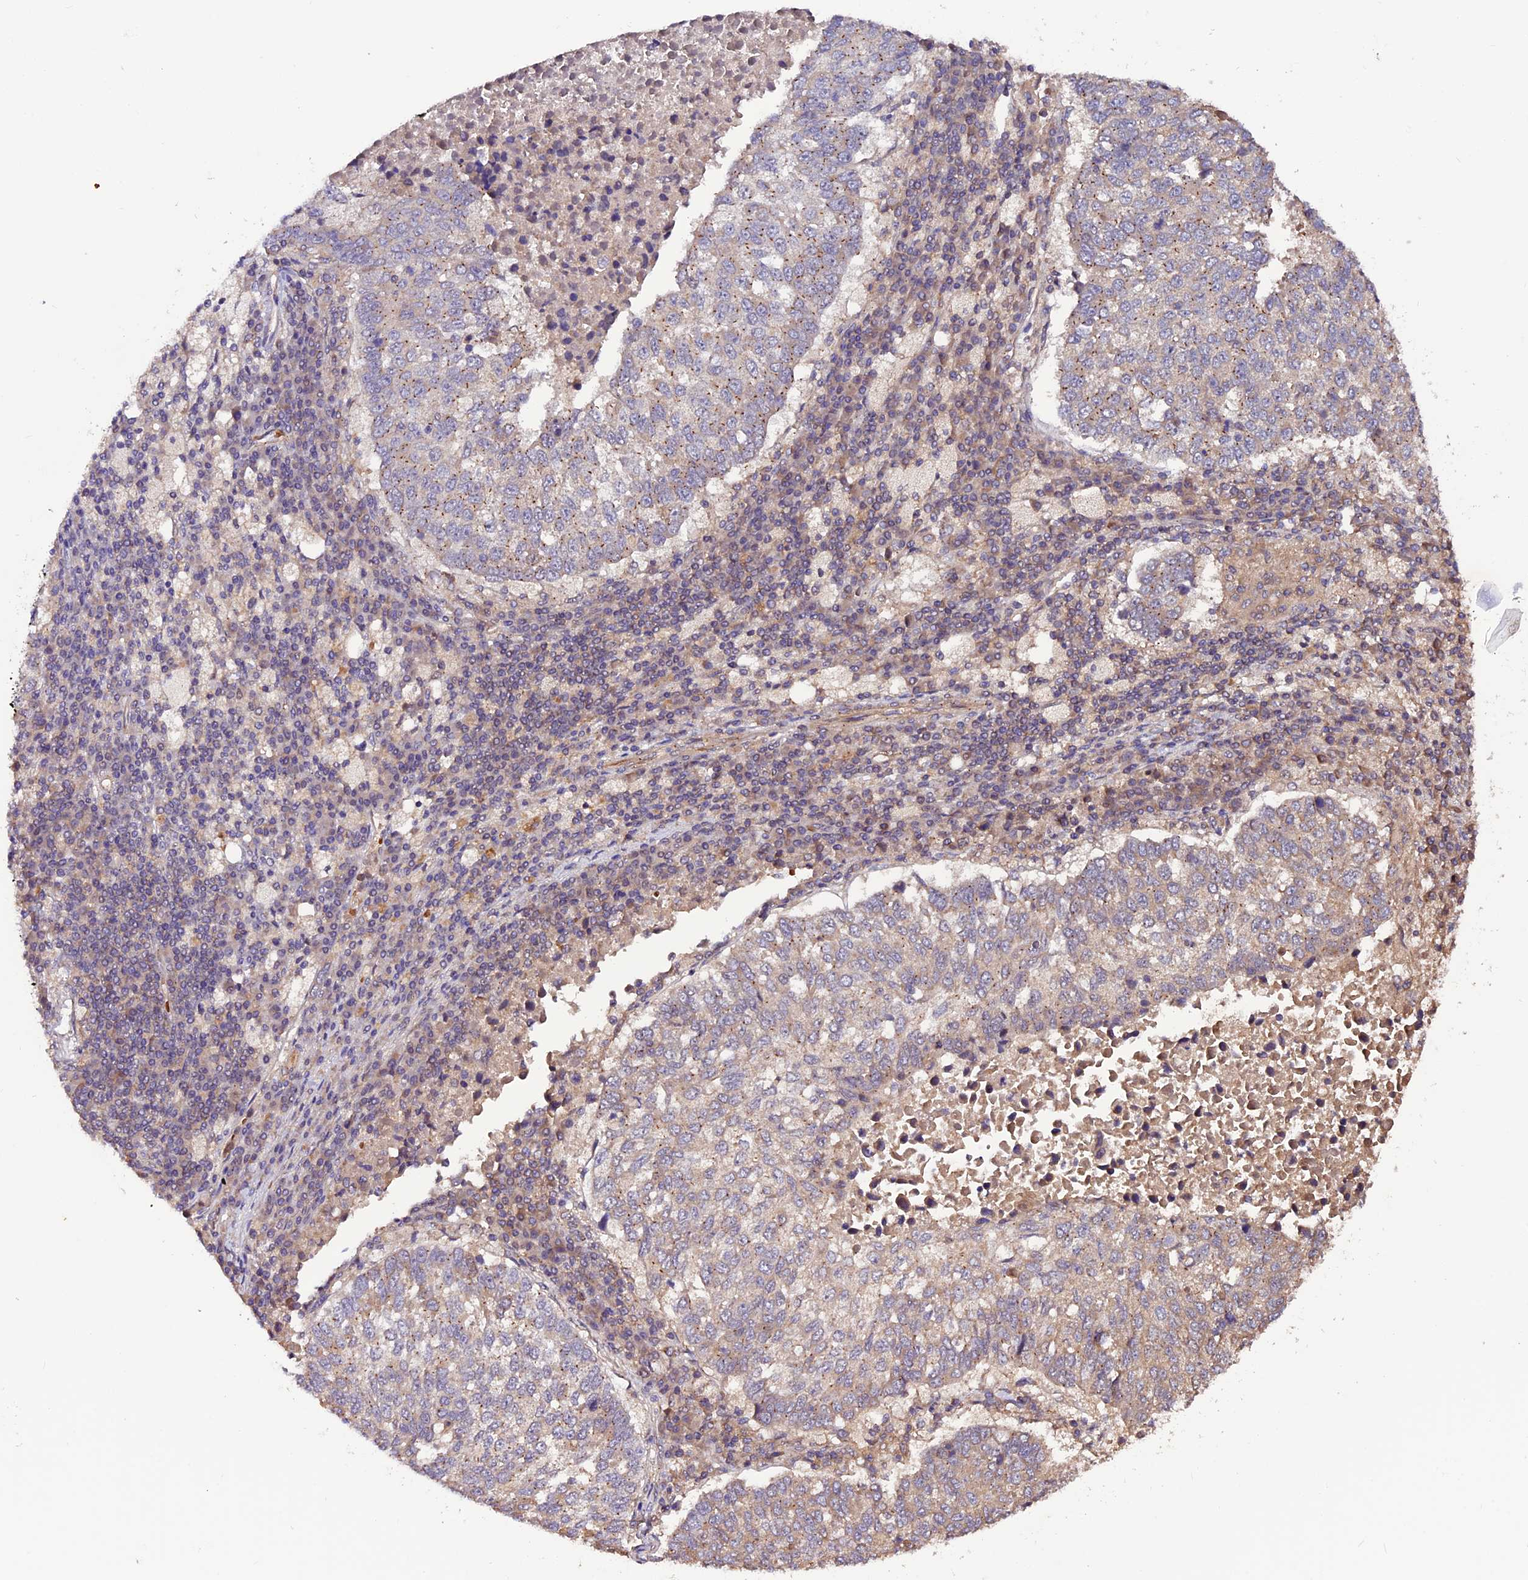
{"staining": {"intensity": "weak", "quantity": "25%-75%", "location": "cytoplasmic/membranous"}, "tissue": "lung cancer", "cell_type": "Tumor cells", "image_type": "cancer", "snomed": [{"axis": "morphology", "description": "Squamous cell carcinoma, NOS"}, {"axis": "topography", "description": "Lung"}], "caption": "Lung squamous cell carcinoma tissue reveals weak cytoplasmic/membranous staining in approximately 25%-75% of tumor cells", "gene": "RINL", "patient": {"sex": "male", "age": 73}}